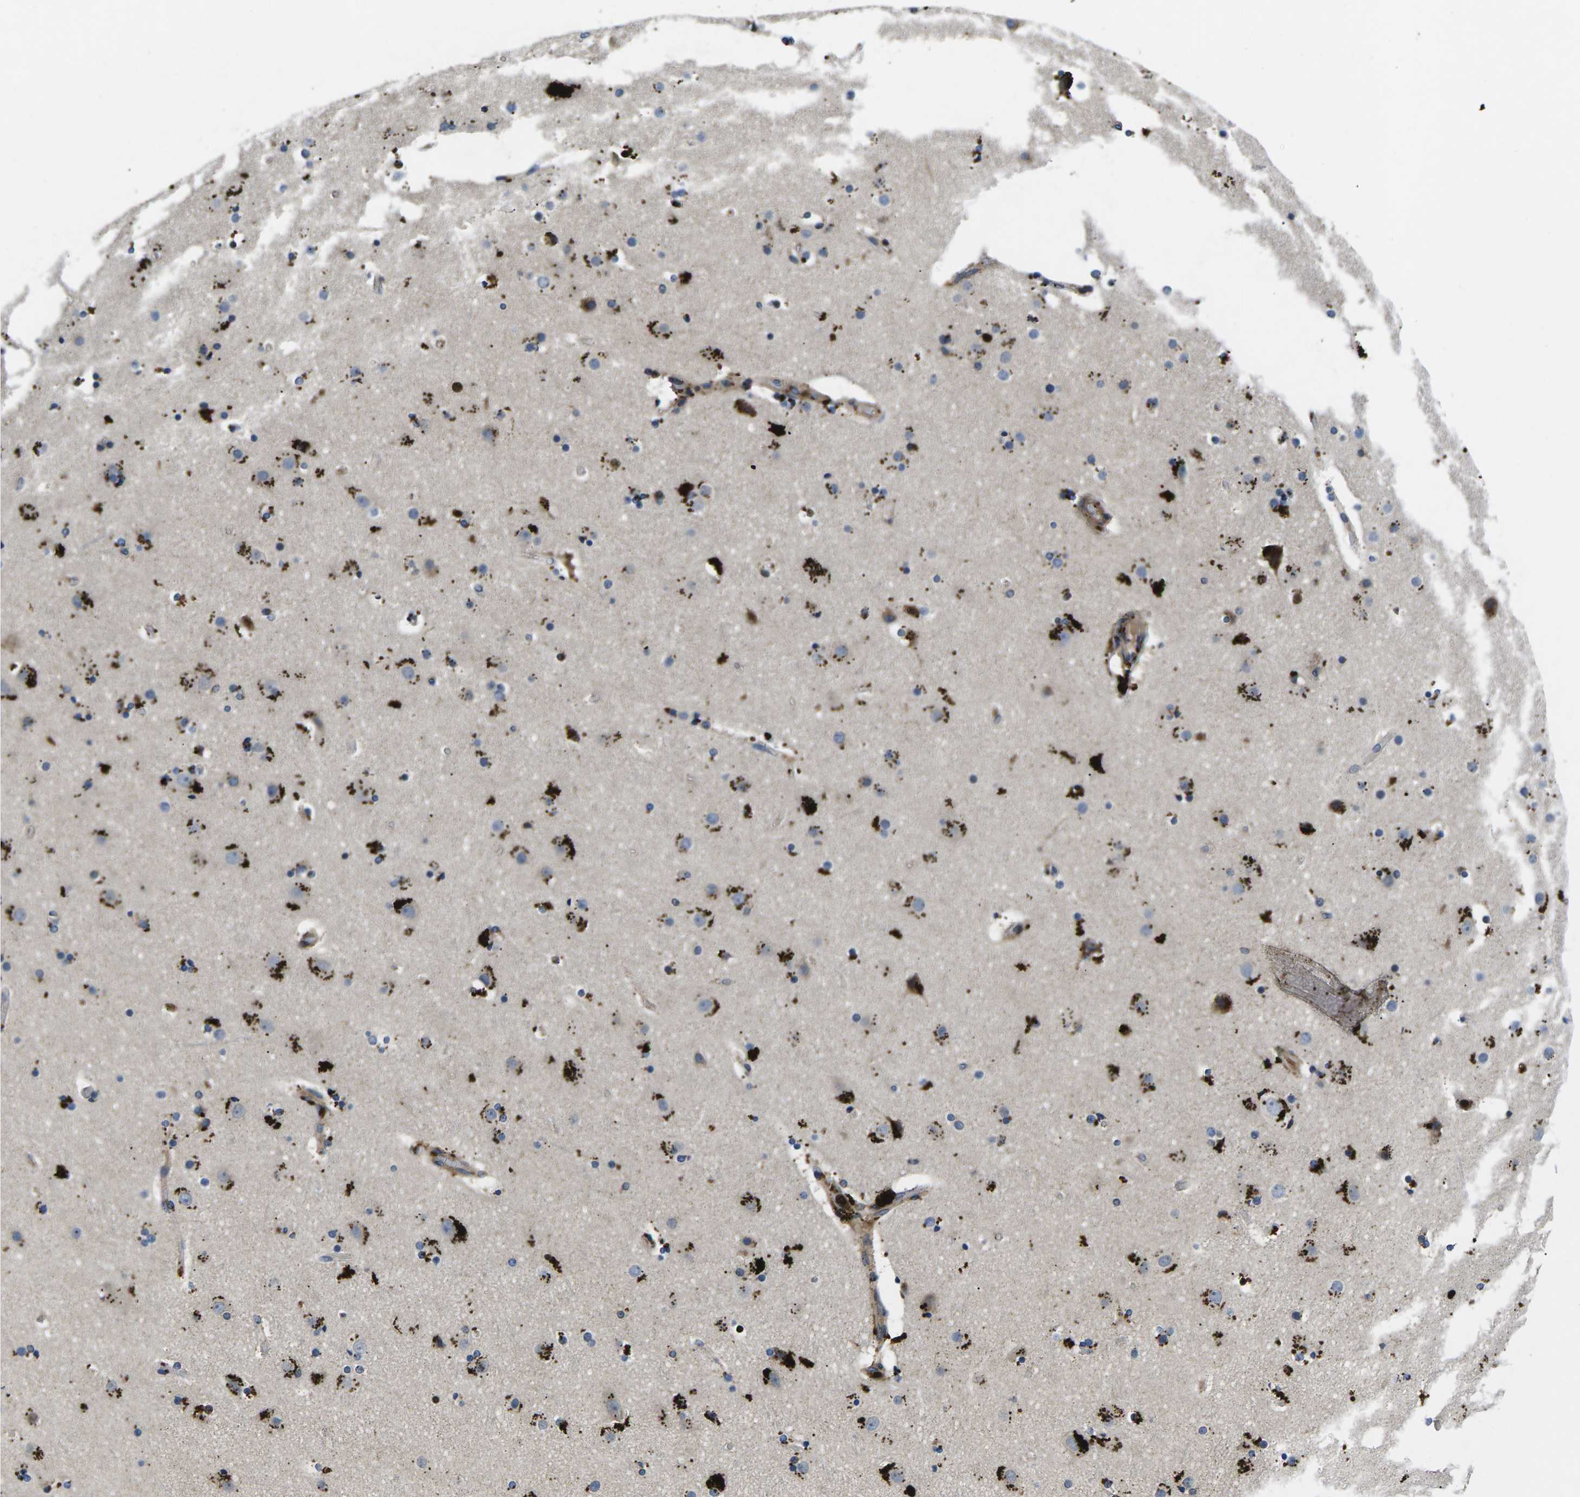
{"staining": {"intensity": "moderate", "quantity": ">75%", "location": "cytoplasmic/membranous"}, "tissue": "cerebral cortex", "cell_type": "Endothelial cells", "image_type": "normal", "snomed": [{"axis": "morphology", "description": "Normal tissue, NOS"}, {"axis": "topography", "description": "Cerebral cortex"}], "caption": "DAB immunohistochemical staining of unremarkable human cerebral cortex demonstrates moderate cytoplasmic/membranous protein staining in about >75% of endothelial cells.", "gene": "PLCE1", "patient": {"sex": "male", "age": 57}}